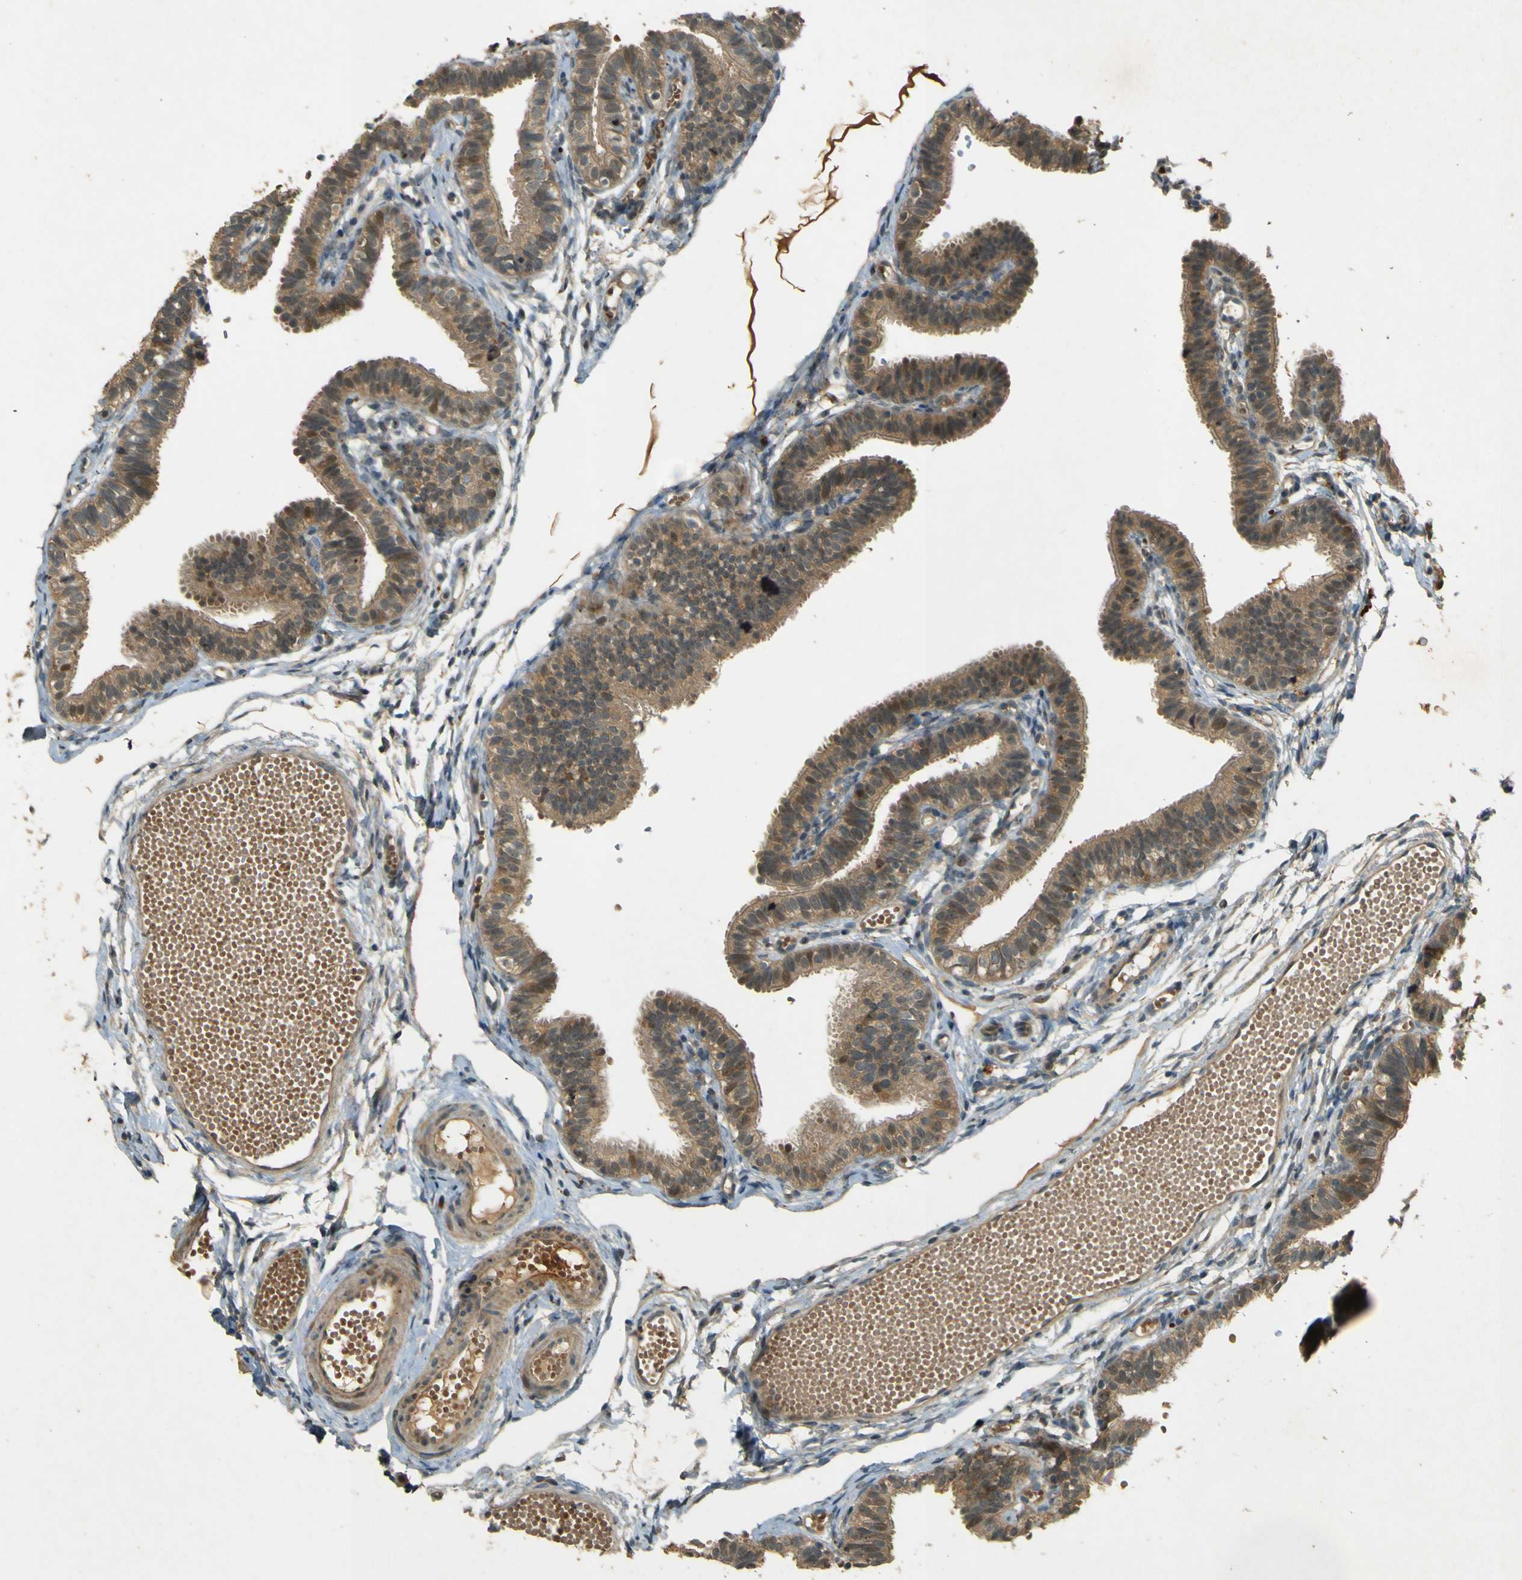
{"staining": {"intensity": "moderate", "quantity": ">75%", "location": "cytoplasmic/membranous"}, "tissue": "fallopian tube", "cell_type": "Glandular cells", "image_type": "normal", "snomed": [{"axis": "morphology", "description": "Normal tissue, NOS"}, {"axis": "topography", "description": "Fallopian tube"}, {"axis": "topography", "description": "Placenta"}], "caption": "Immunohistochemical staining of unremarkable fallopian tube shows moderate cytoplasmic/membranous protein staining in approximately >75% of glandular cells. Immunohistochemistry stains the protein in brown and the nuclei are stained blue.", "gene": "MPDZ", "patient": {"sex": "female", "age": 34}}